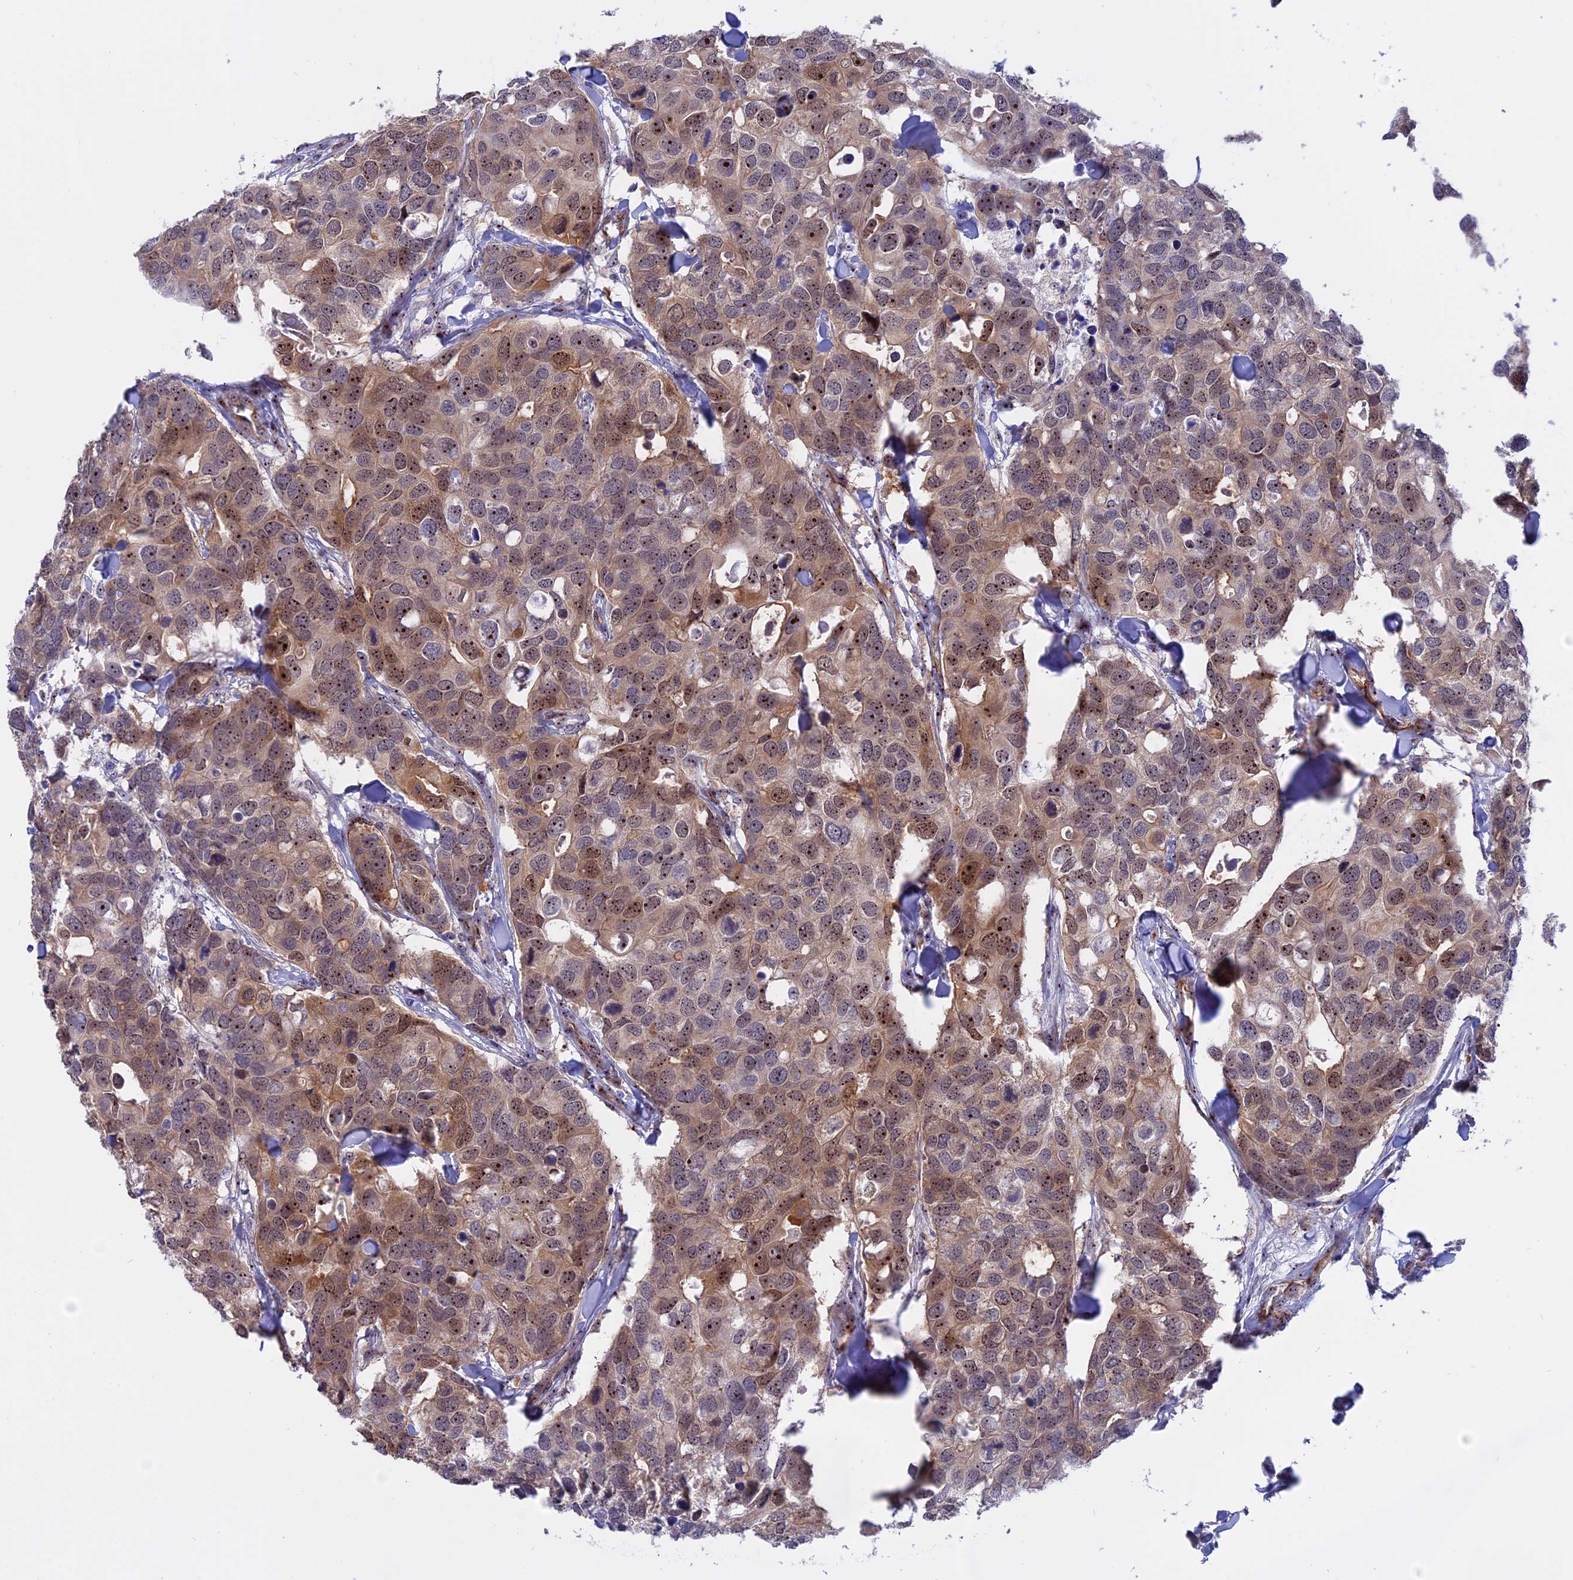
{"staining": {"intensity": "moderate", "quantity": ">75%", "location": "cytoplasmic/membranous,nuclear"}, "tissue": "breast cancer", "cell_type": "Tumor cells", "image_type": "cancer", "snomed": [{"axis": "morphology", "description": "Duct carcinoma"}, {"axis": "topography", "description": "Breast"}], "caption": "Immunohistochemistry (IHC) image of breast intraductal carcinoma stained for a protein (brown), which displays medium levels of moderate cytoplasmic/membranous and nuclear staining in approximately >75% of tumor cells.", "gene": "DBNDD1", "patient": {"sex": "female", "age": 83}}